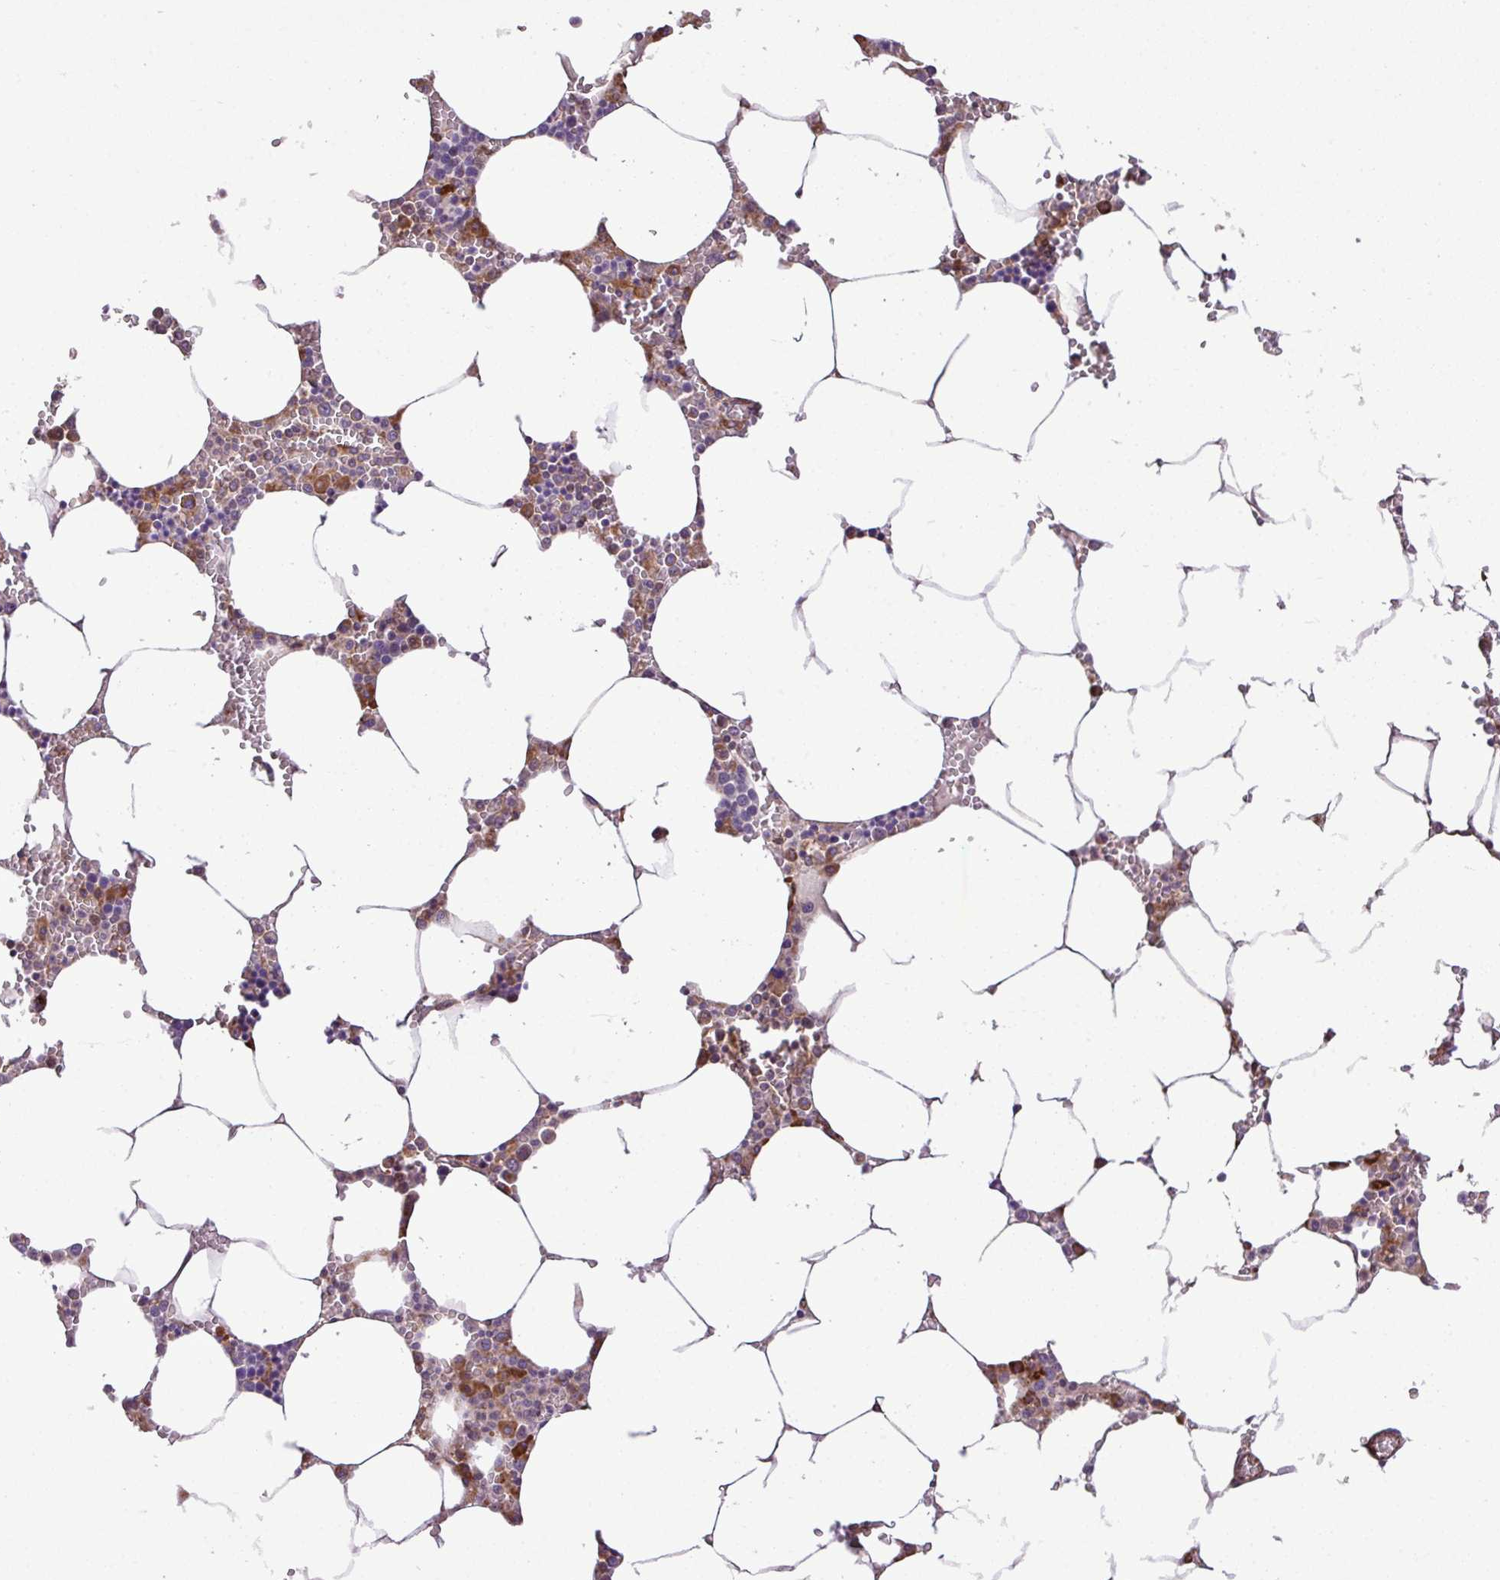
{"staining": {"intensity": "strong", "quantity": "<25%", "location": "cytoplasmic/membranous"}, "tissue": "bone marrow", "cell_type": "Hematopoietic cells", "image_type": "normal", "snomed": [{"axis": "morphology", "description": "Normal tissue, NOS"}, {"axis": "topography", "description": "Bone marrow"}], "caption": "Immunohistochemical staining of benign bone marrow reveals <25% levels of strong cytoplasmic/membranous protein staining in approximately <25% of hematopoietic cells. (DAB (3,3'-diaminobenzidine) IHC with brightfield microscopy, high magnification).", "gene": "DLGAP4", "patient": {"sex": "male", "age": 70}}